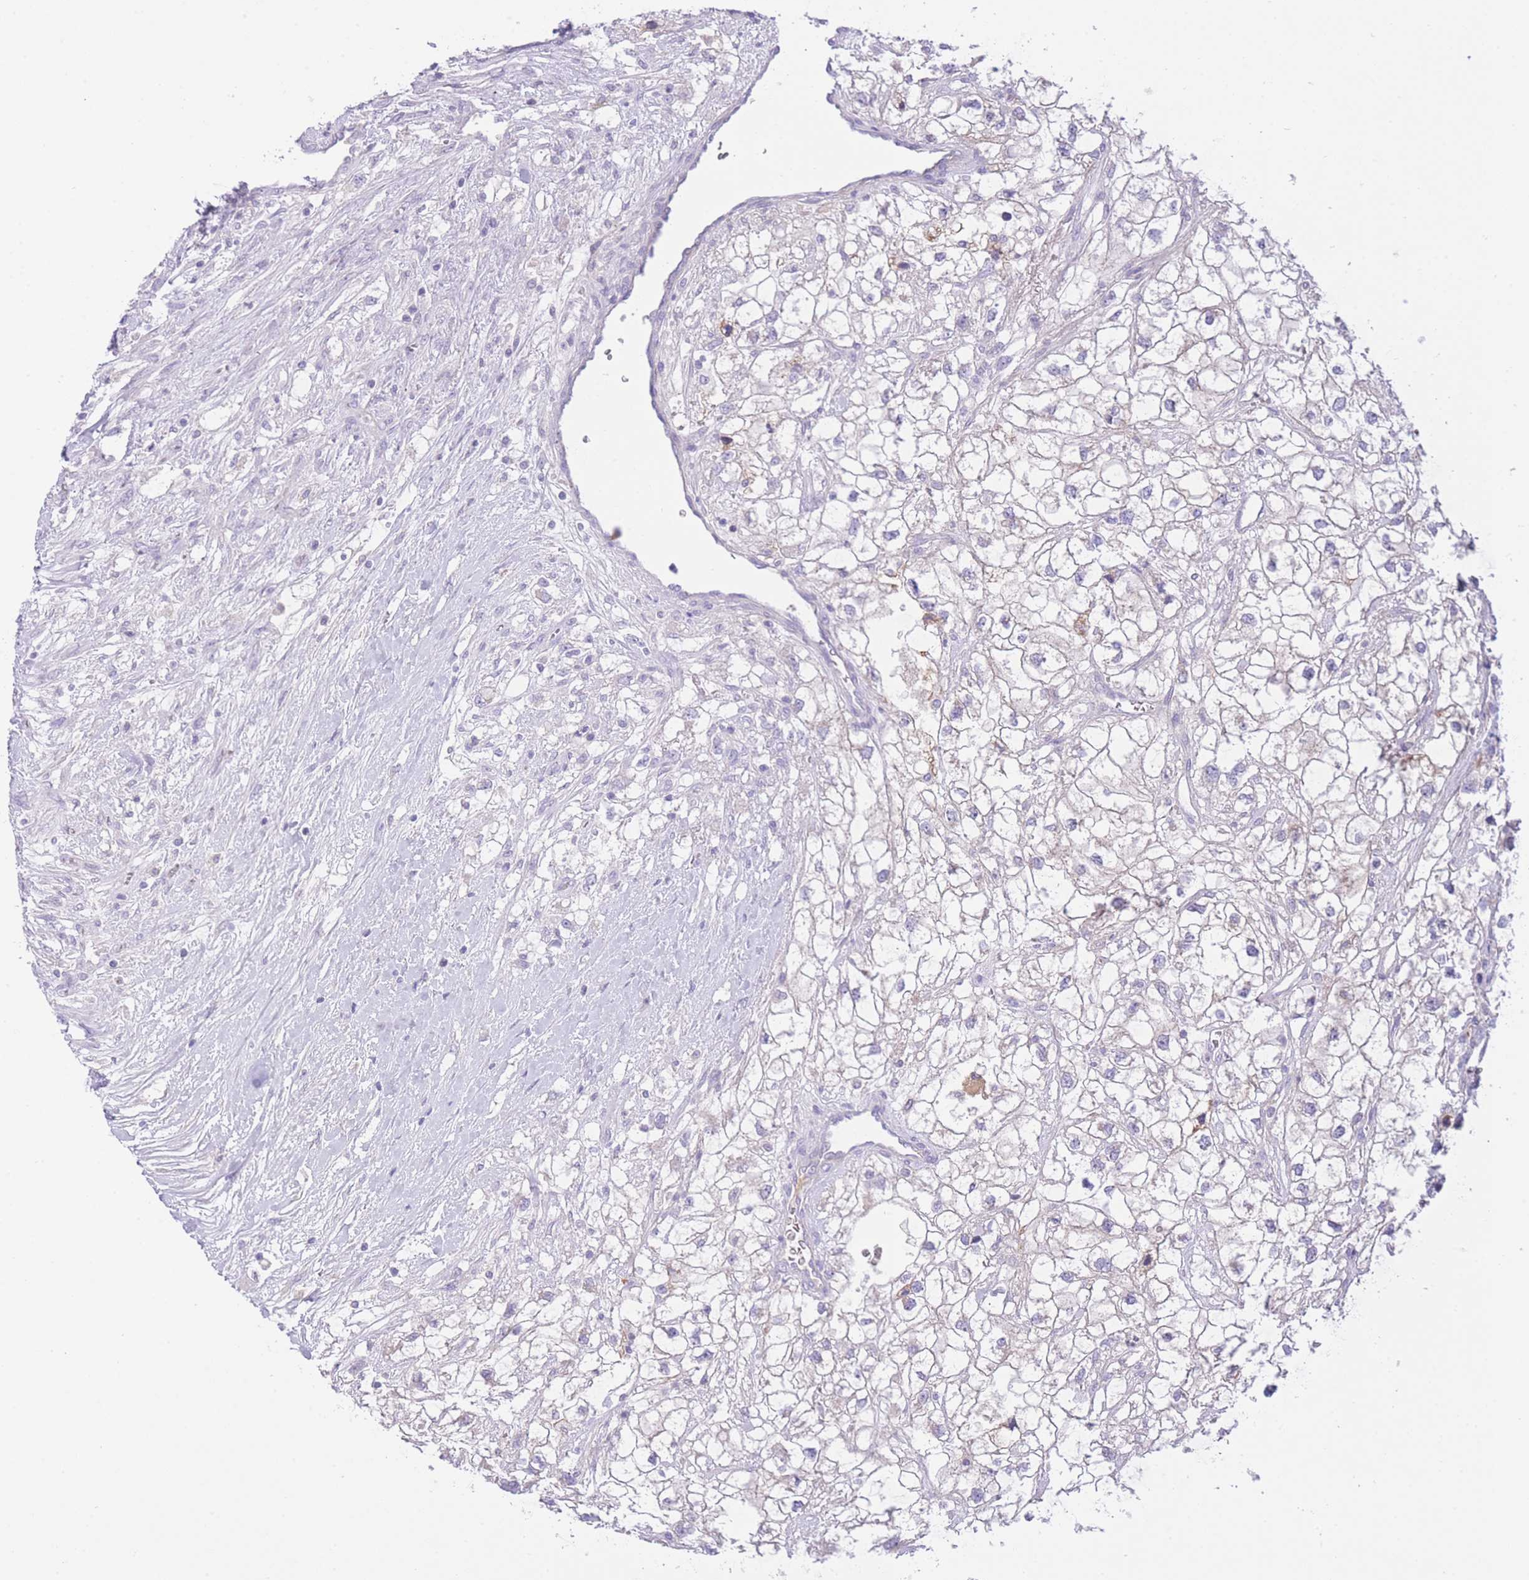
{"staining": {"intensity": "negative", "quantity": "none", "location": "none"}, "tissue": "renal cancer", "cell_type": "Tumor cells", "image_type": "cancer", "snomed": [{"axis": "morphology", "description": "Adenocarcinoma, NOS"}, {"axis": "topography", "description": "Kidney"}], "caption": "A photomicrograph of renal cancer (adenocarcinoma) stained for a protein shows no brown staining in tumor cells.", "gene": "ZNF212", "patient": {"sex": "male", "age": 59}}